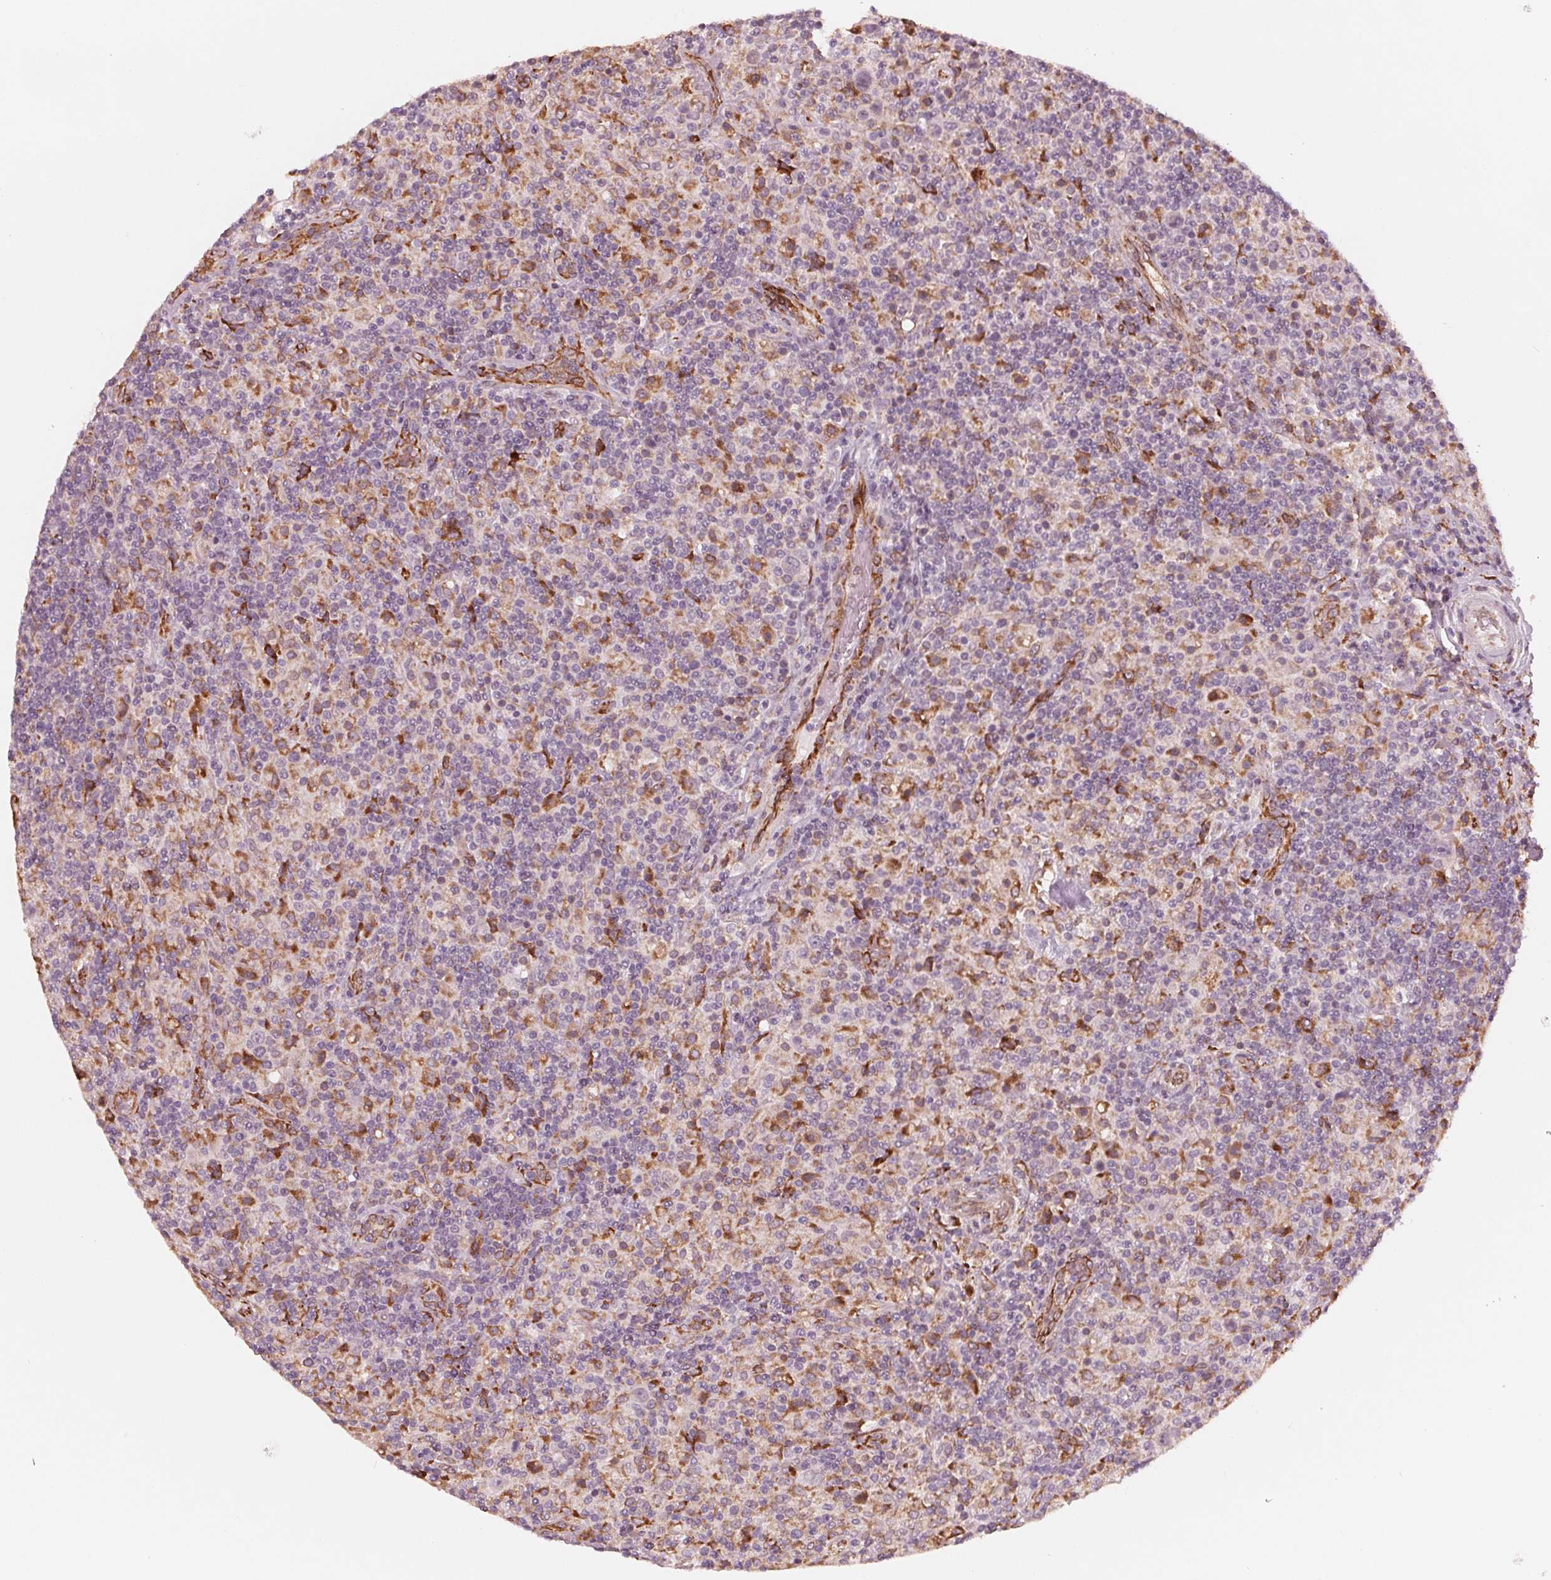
{"staining": {"intensity": "moderate", "quantity": "<25%", "location": "cytoplasmic/membranous"}, "tissue": "lymphoma", "cell_type": "Tumor cells", "image_type": "cancer", "snomed": [{"axis": "morphology", "description": "Hodgkin's disease, NOS"}, {"axis": "topography", "description": "Lymph node"}], "caption": "This histopathology image reveals lymphoma stained with immunohistochemistry to label a protein in brown. The cytoplasmic/membranous of tumor cells show moderate positivity for the protein. Nuclei are counter-stained blue.", "gene": "IKBIP", "patient": {"sex": "male", "age": 70}}